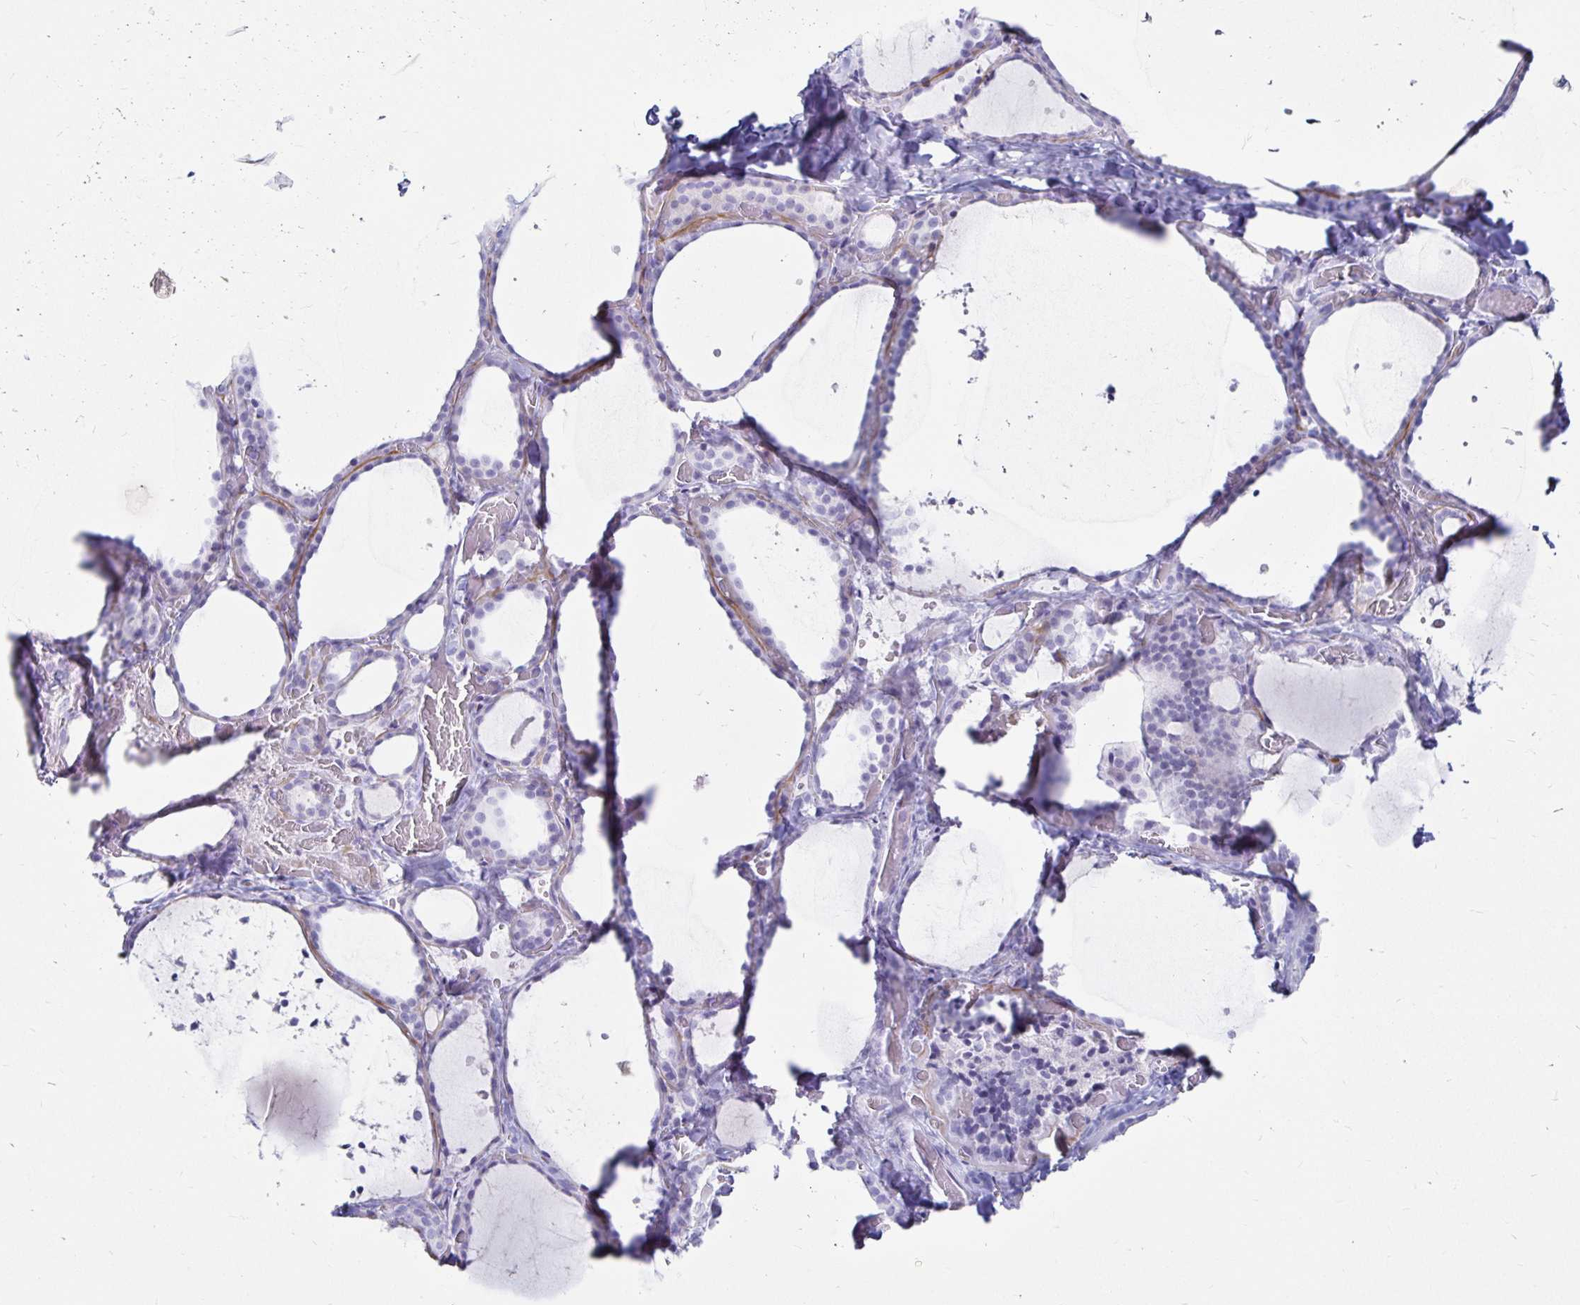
{"staining": {"intensity": "negative", "quantity": "none", "location": "none"}, "tissue": "thyroid gland", "cell_type": "Glandular cells", "image_type": "normal", "snomed": [{"axis": "morphology", "description": "Normal tissue, NOS"}, {"axis": "topography", "description": "Thyroid gland"}], "caption": "An IHC micrograph of normal thyroid gland is shown. There is no staining in glandular cells of thyroid gland.", "gene": "TIMP1", "patient": {"sex": "female", "age": 36}}